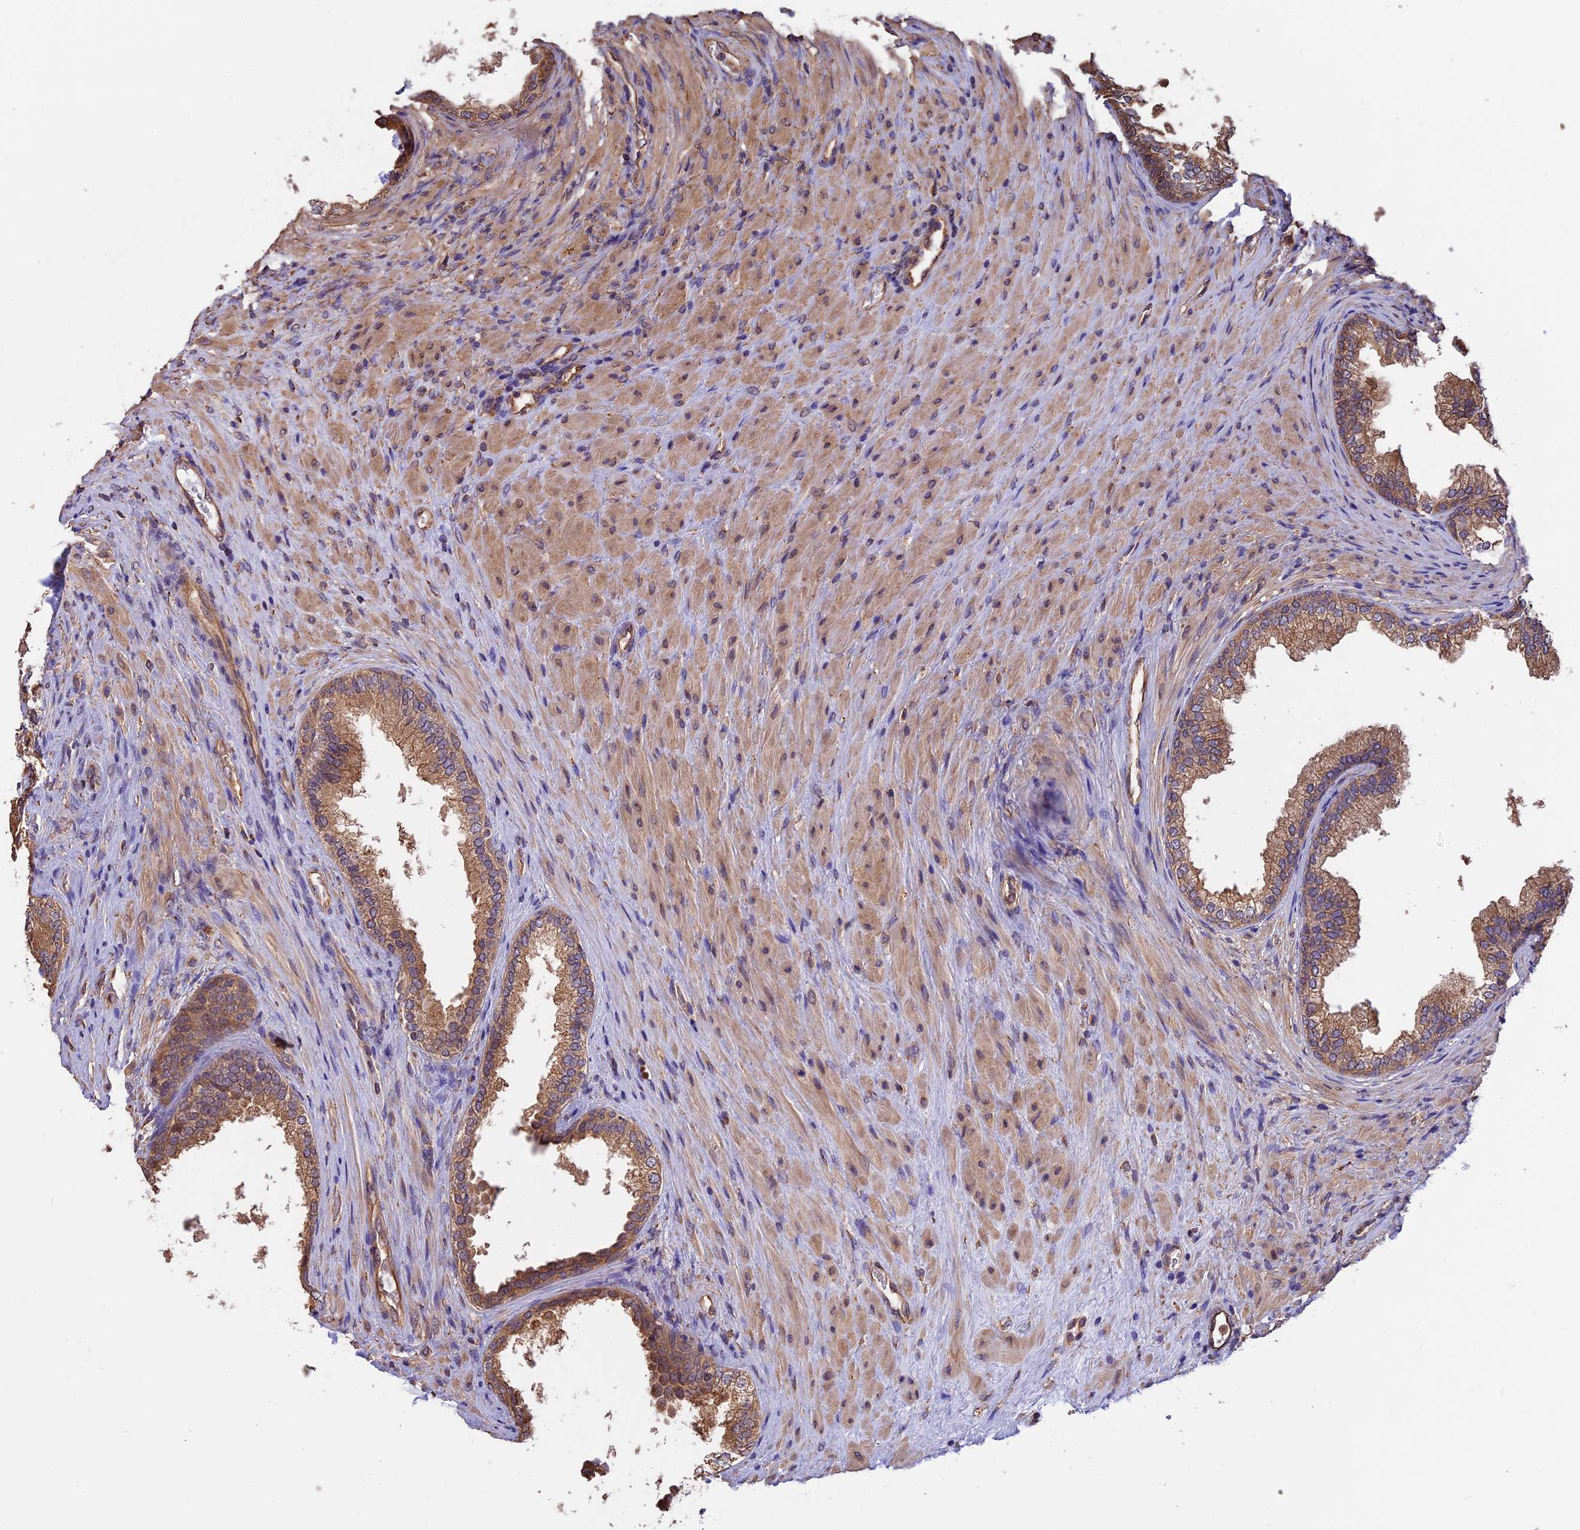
{"staining": {"intensity": "moderate", "quantity": ">75%", "location": "cytoplasmic/membranous"}, "tissue": "prostate", "cell_type": "Glandular cells", "image_type": "normal", "snomed": [{"axis": "morphology", "description": "Normal tissue, NOS"}, {"axis": "topography", "description": "Prostate"}], "caption": "Brown immunohistochemical staining in benign prostate reveals moderate cytoplasmic/membranous positivity in approximately >75% of glandular cells.", "gene": "CHMP2A", "patient": {"sex": "male", "age": 76}}